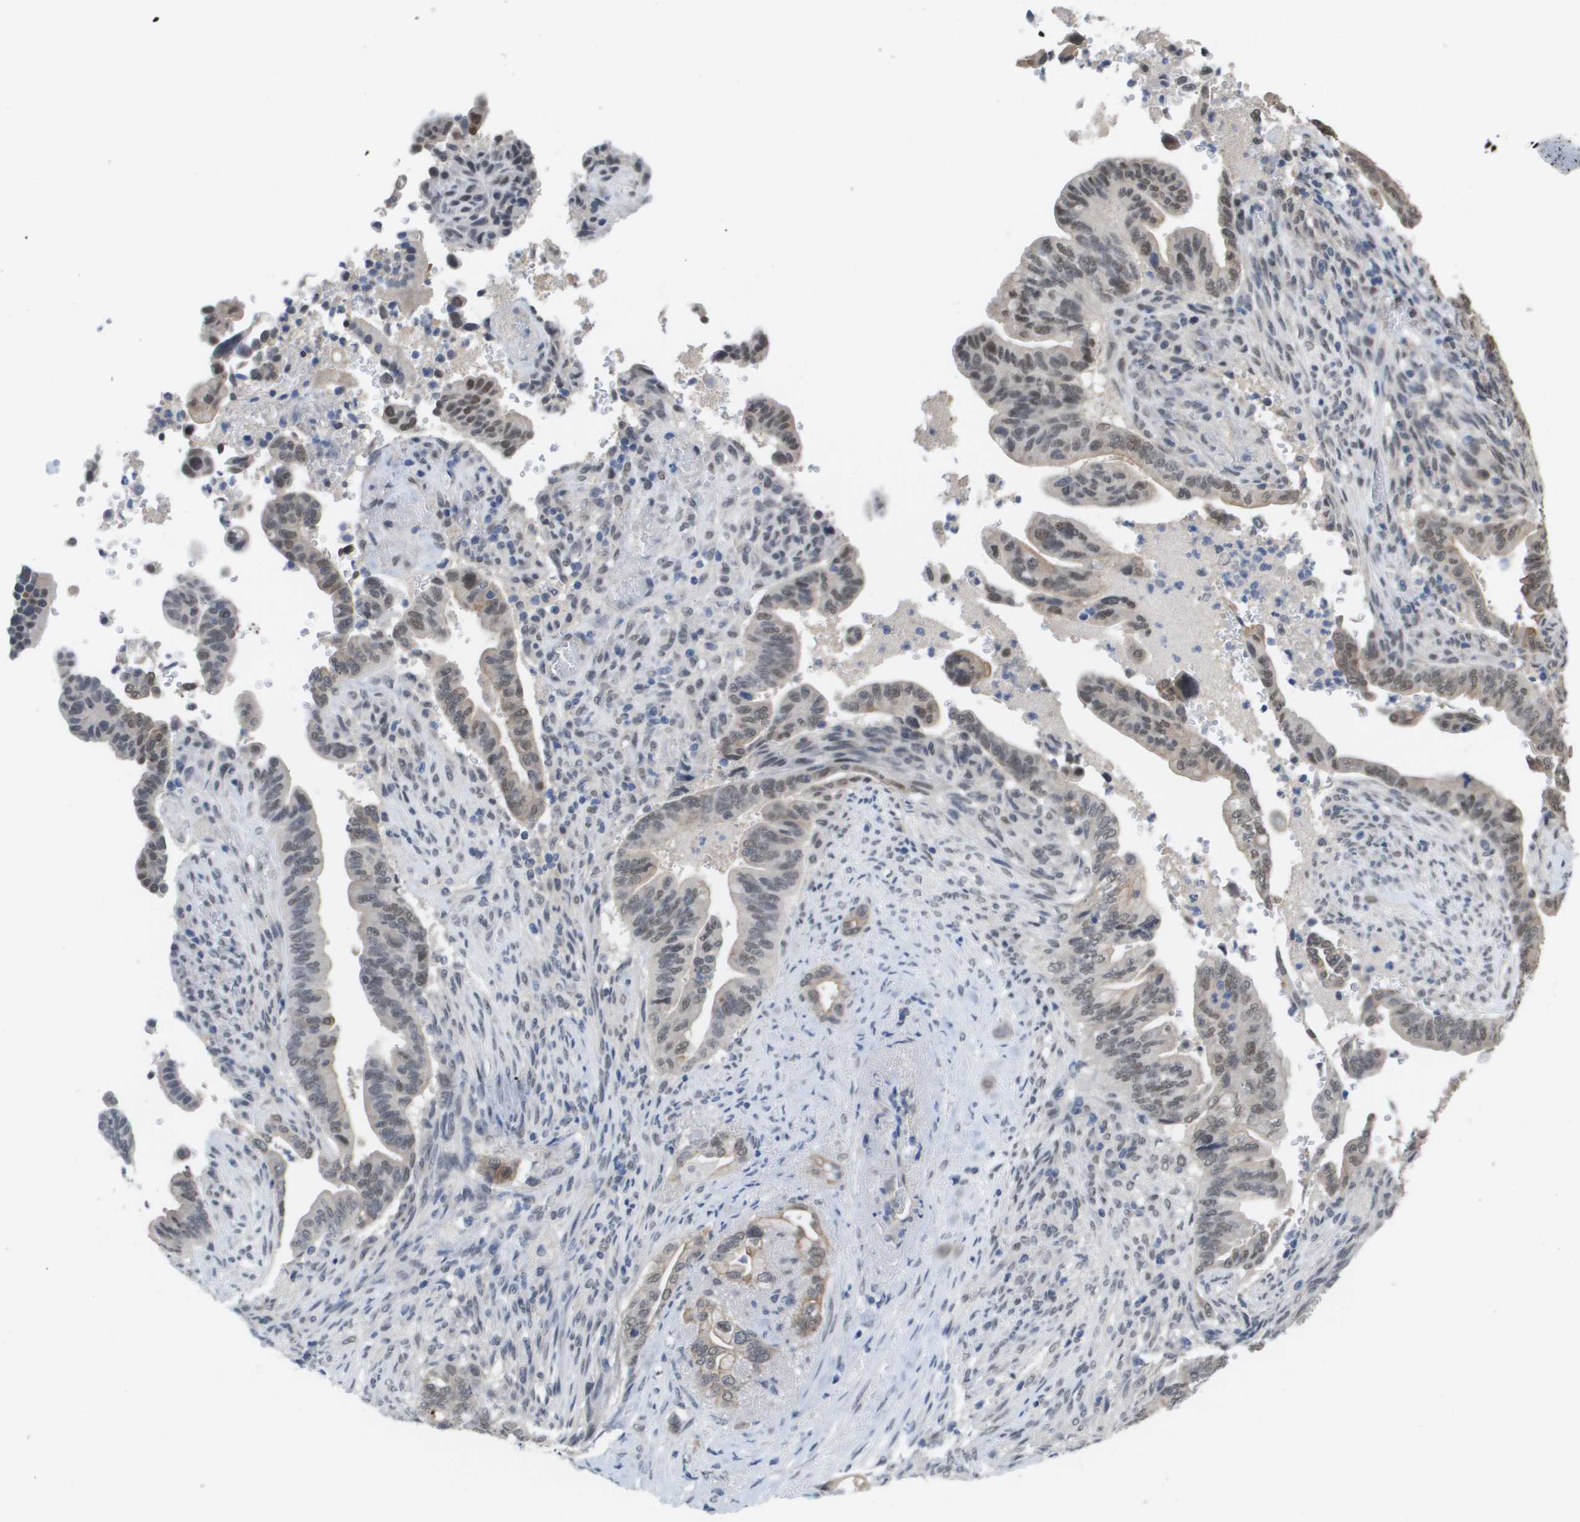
{"staining": {"intensity": "moderate", "quantity": ">75%", "location": "nuclear"}, "tissue": "pancreatic cancer", "cell_type": "Tumor cells", "image_type": "cancer", "snomed": [{"axis": "morphology", "description": "Adenocarcinoma, NOS"}, {"axis": "topography", "description": "Pancreas"}], "caption": "Pancreatic cancer (adenocarcinoma) stained with immunohistochemistry (IHC) exhibits moderate nuclear staining in approximately >75% of tumor cells.", "gene": "AMBRA1", "patient": {"sex": "male", "age": 70}}